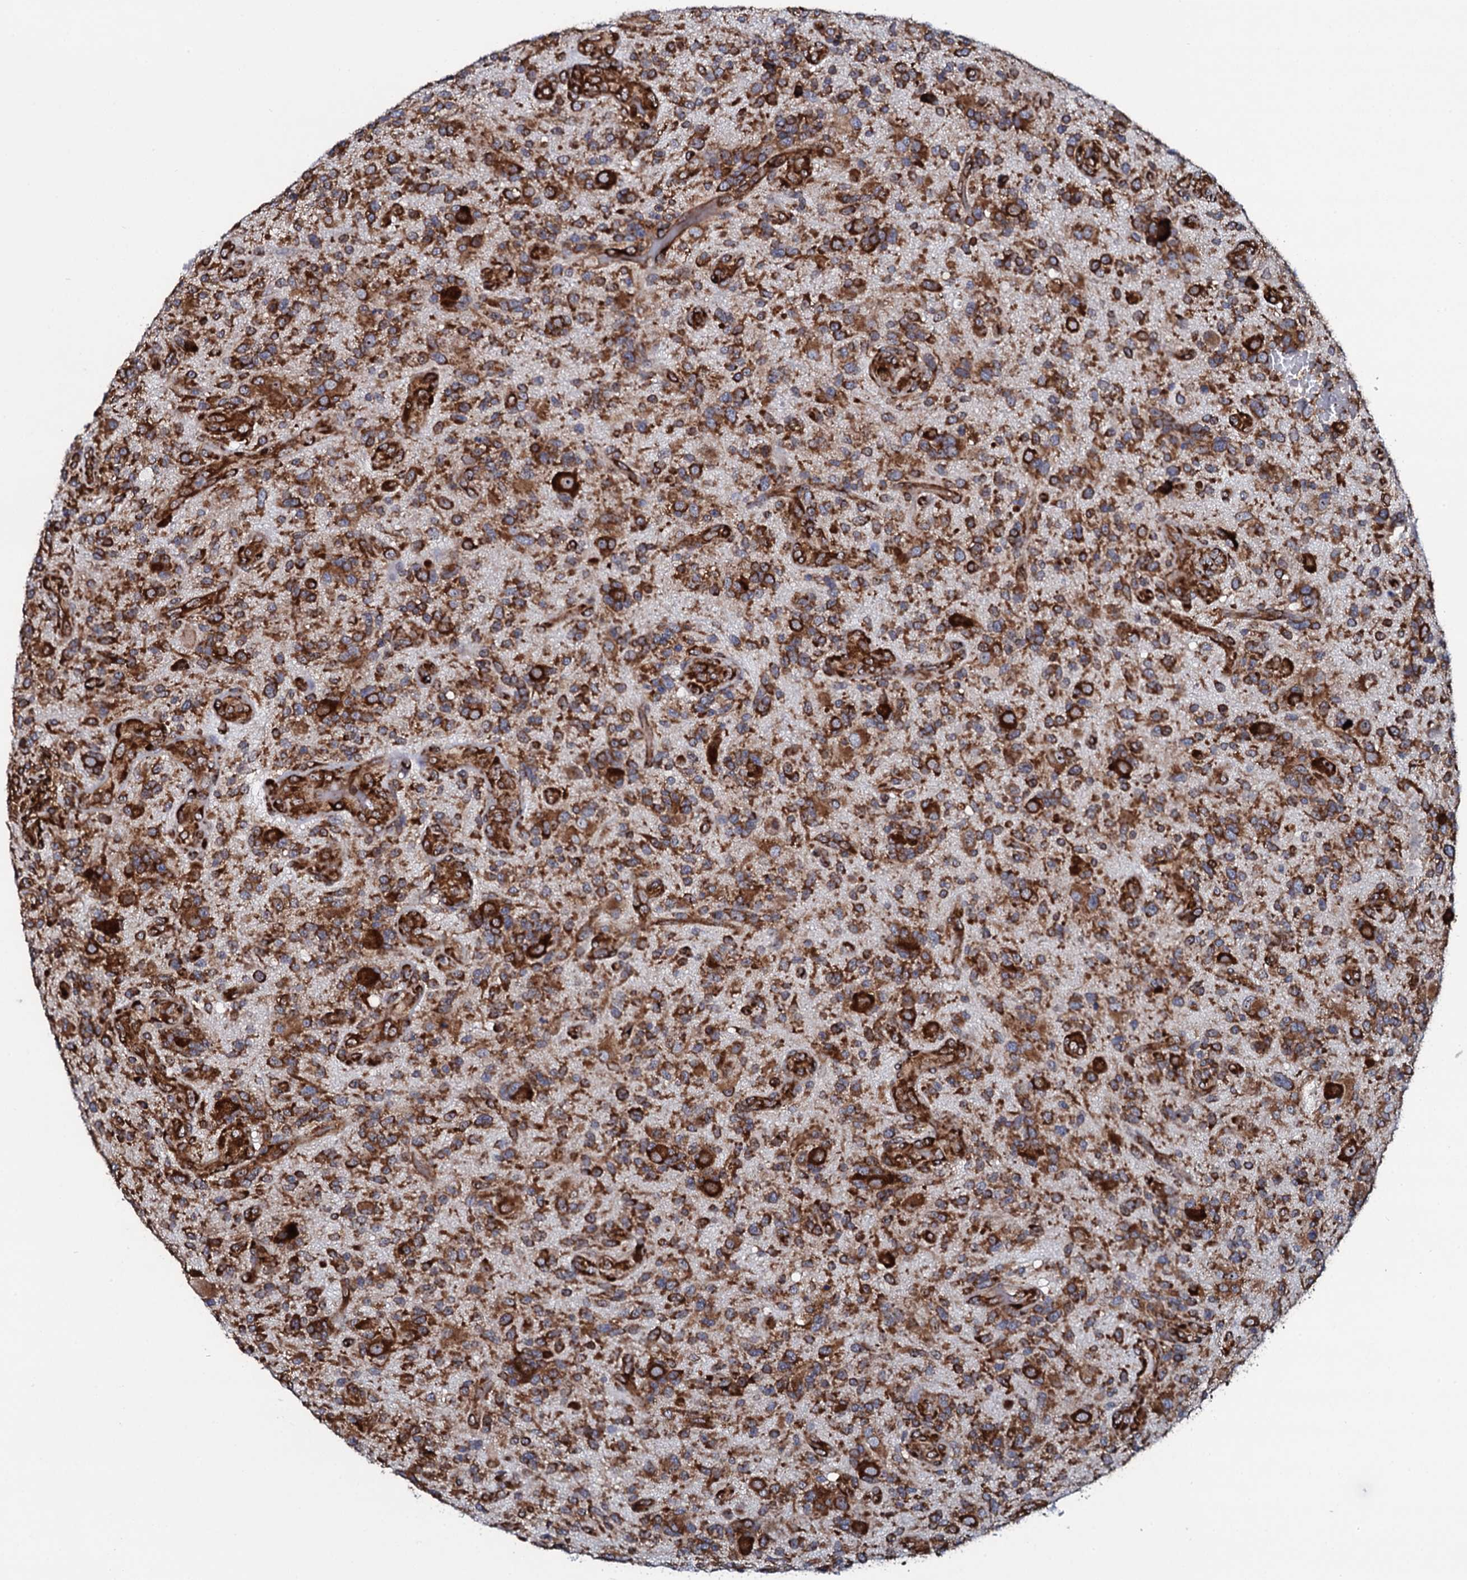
{"staining": {"intensity": "strong", "quantity": ">75%", "location": "cytoplasmic/membranous"}, "tissue": "glioma", "cell_type": "Tumor cells", "image_type": "cancer", "snomed": [{"axis": "morphology", "description": "Glioma, malignant, High grade"}, {"axis": "topography", "description": "Brain"}], "caption": "Immunohistochemistry (IHC) (DAB (3,3'-diaminobenzidine)) staining of glioma reveals strong cytoplasmic/membranous protein staining in approximately >75% of tumor cells. The staining is performed using DAB brown chromogen to label protein expression. The nuclei are counter-stained blue using hematoxylin.", "gene": "SPTY2D1", "patient": {"sex": "male", "age": 47}}